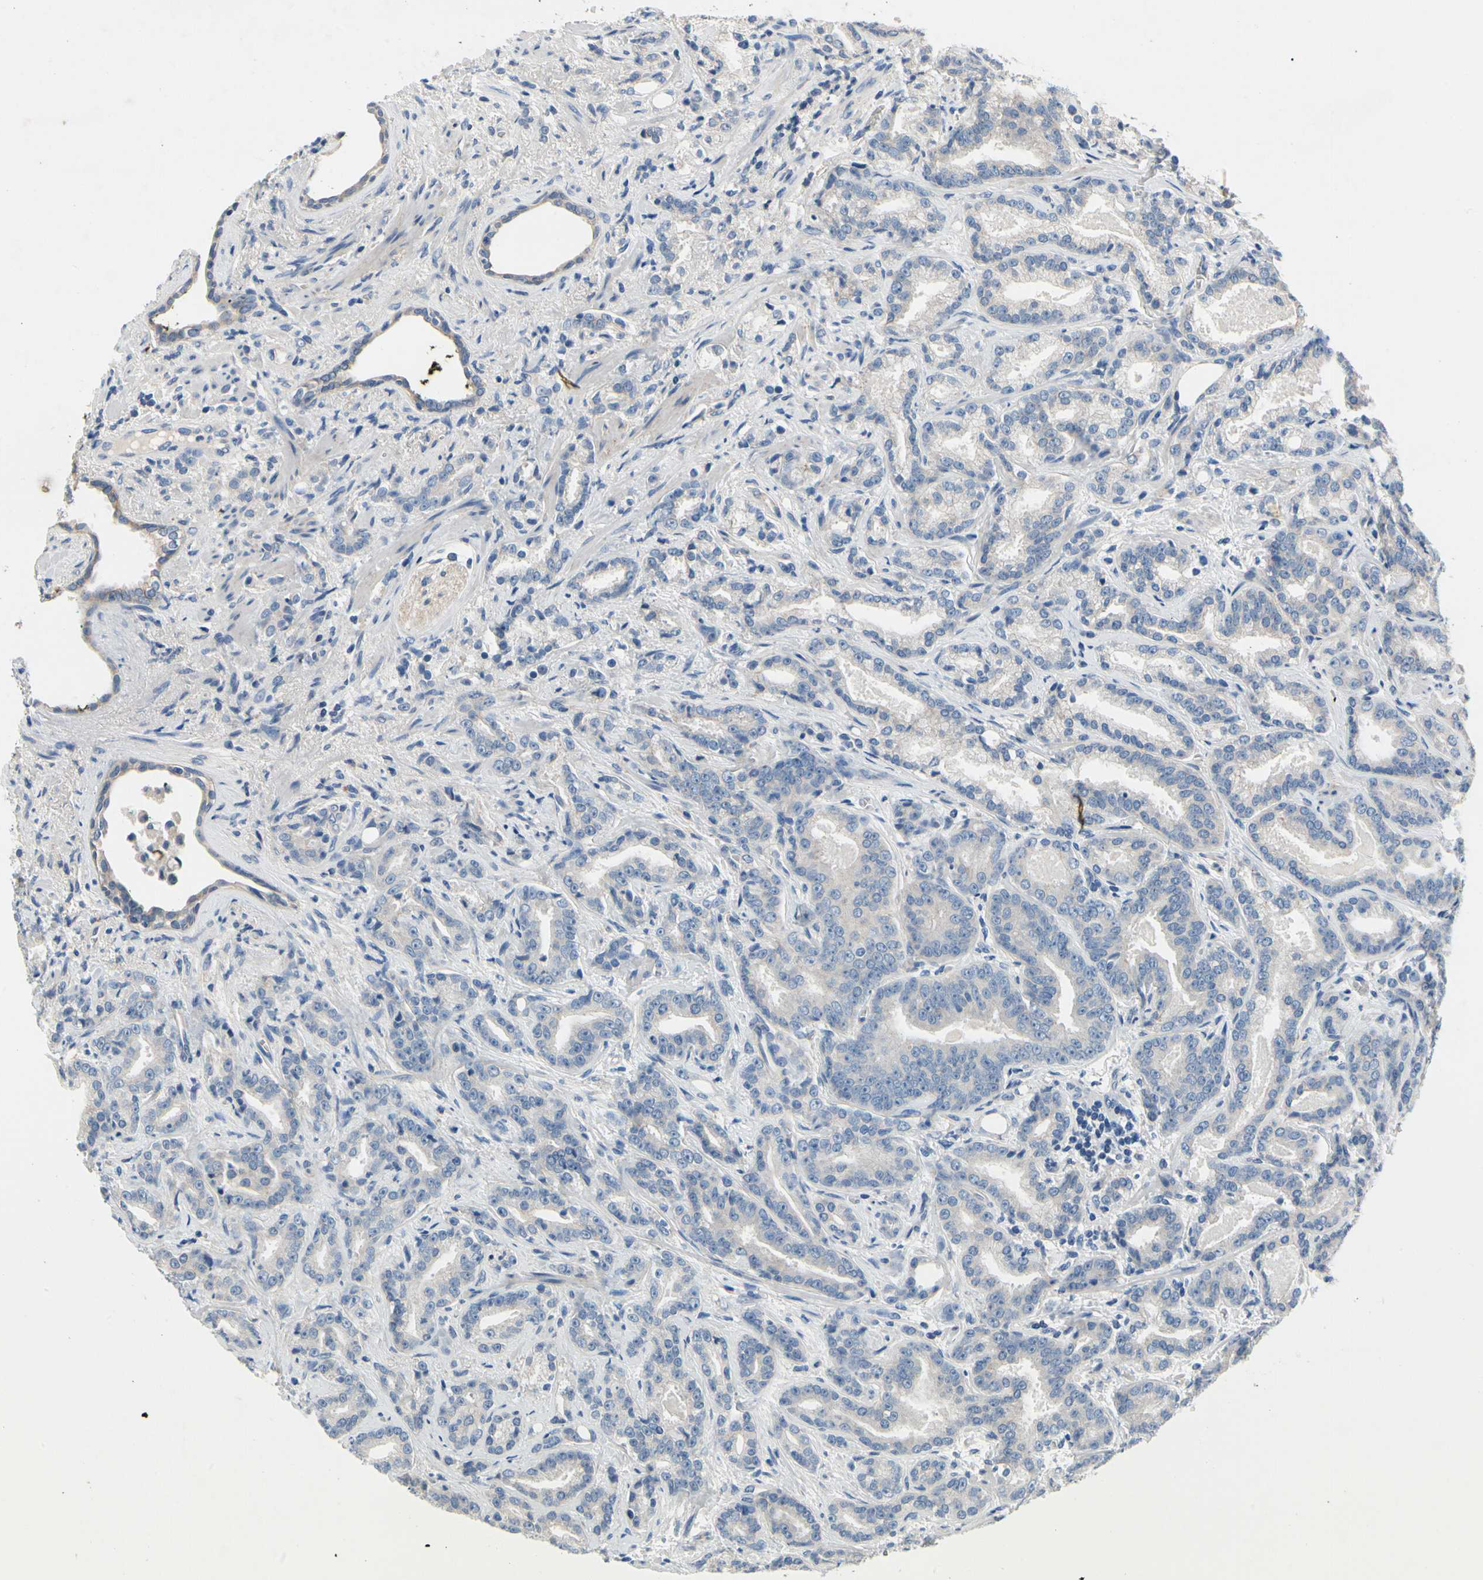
{"staining": {"intensity": "weak", "quantity": "<25%", "location": "cytoplasmic/membranous"}, "tissue": "prostate cancer", "cell_type": "Tumor cells", "image_type": "cancer", "snomed": [{"axis": "morphology", "description": "Adenocarcinoma, Low grade"}, {"axis": "topography", "description": "Prostate"}], "caption": "An image of prostate cancer (low-grade adenocarcinoma) stained for a protein displays no brown staining in tumor cells.", "gene": "CA14", "patient": {"sex": "male", "age": 63}}